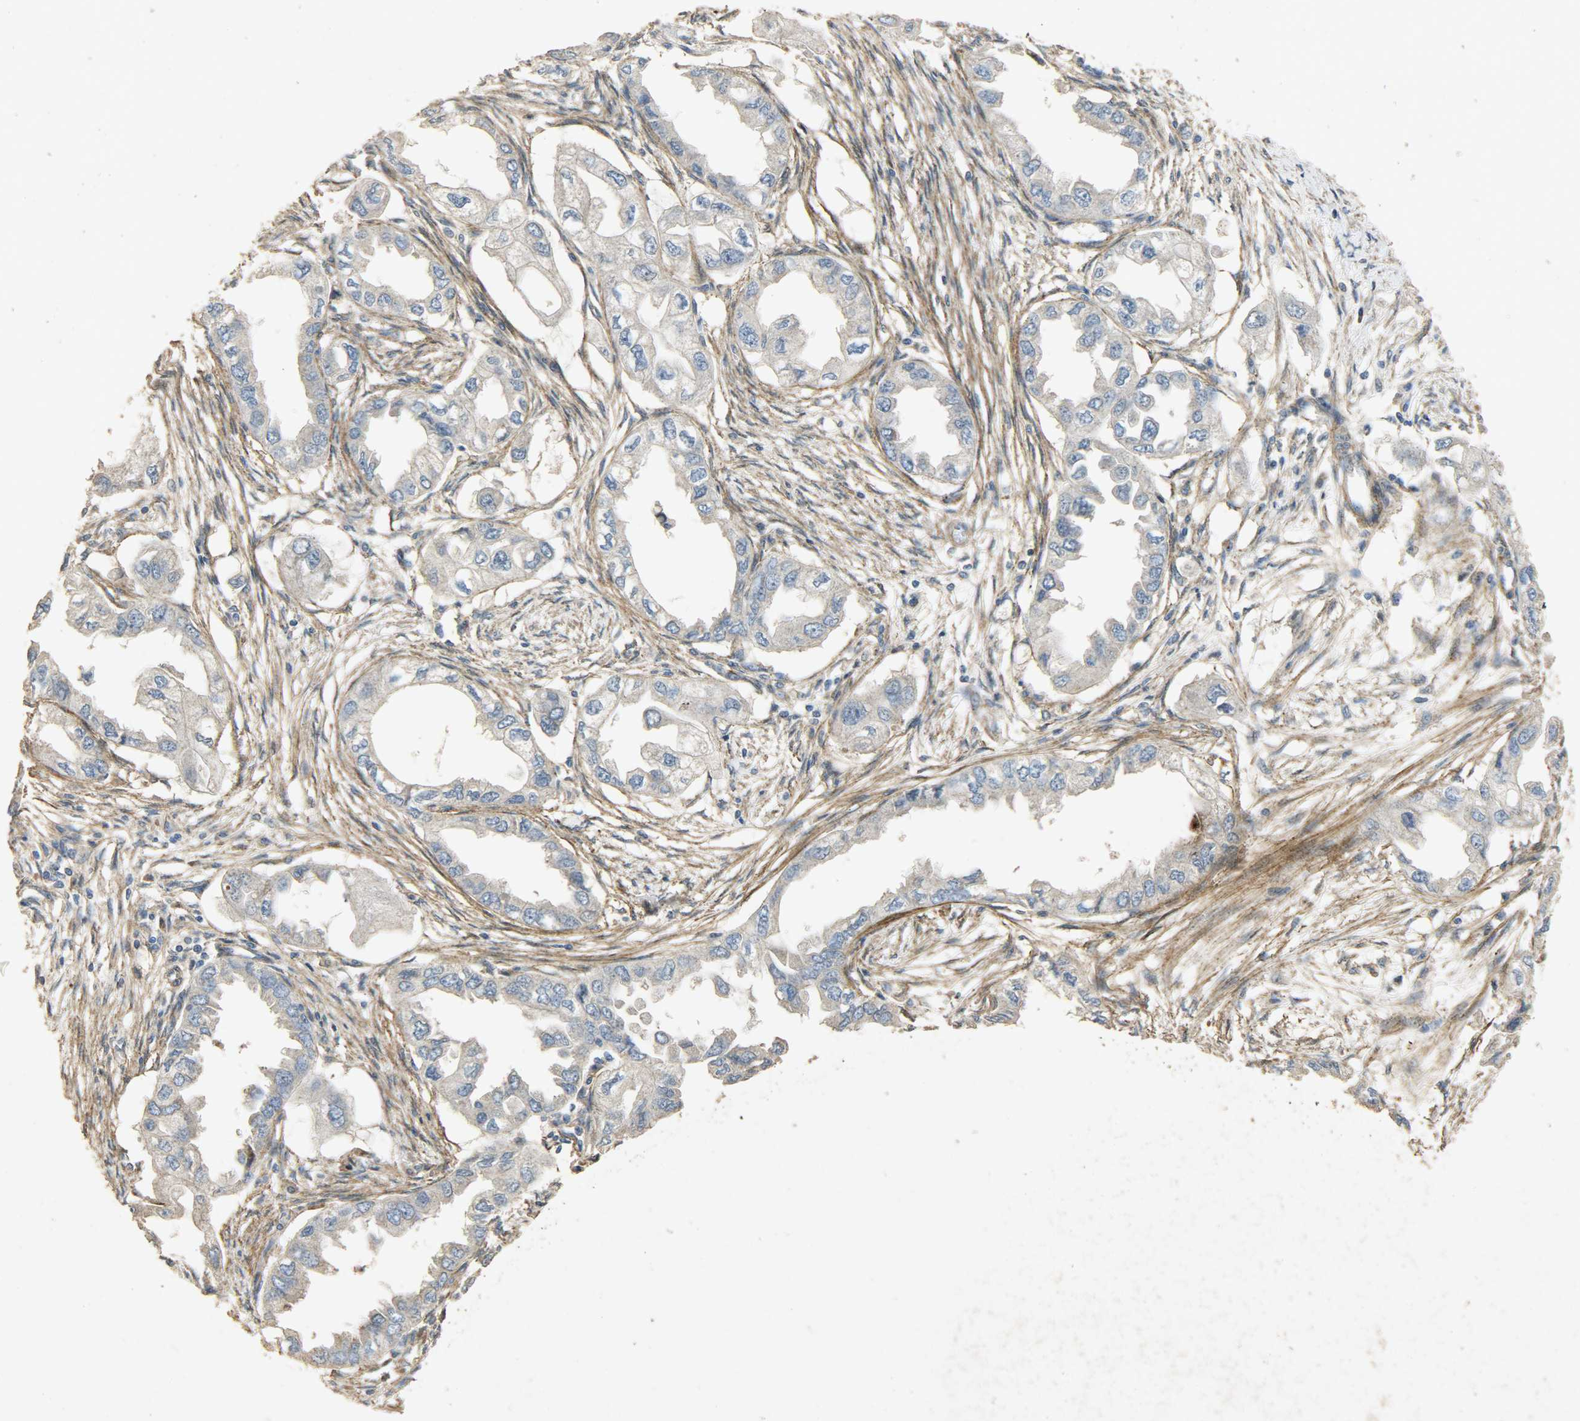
{"staining": {"intensity": "weak", "quantity": ">75%", "location": "cytoplasmic/membranous"}, "tissue": "endometrial cancer", "cell_type": "Tumor cells", "image_type": "cancer", "snomed": [{"axis": "morphology", "description": "Adenocarcinoma, NOS"}, {"axis": "topography", "description": "Endometrium"}], "caption": "Endometrial cancer (adenocarcinoma) stained with IHC reveals weak cytoplasmic/membranous staining in about >75% of tumor cells. Using DAB (brown) and hematoxylin (blue) stains, captured at high magnification using brightfield microscopy.", "gene": "TPM4", "patient": {"sex": "female", "age": 67}}